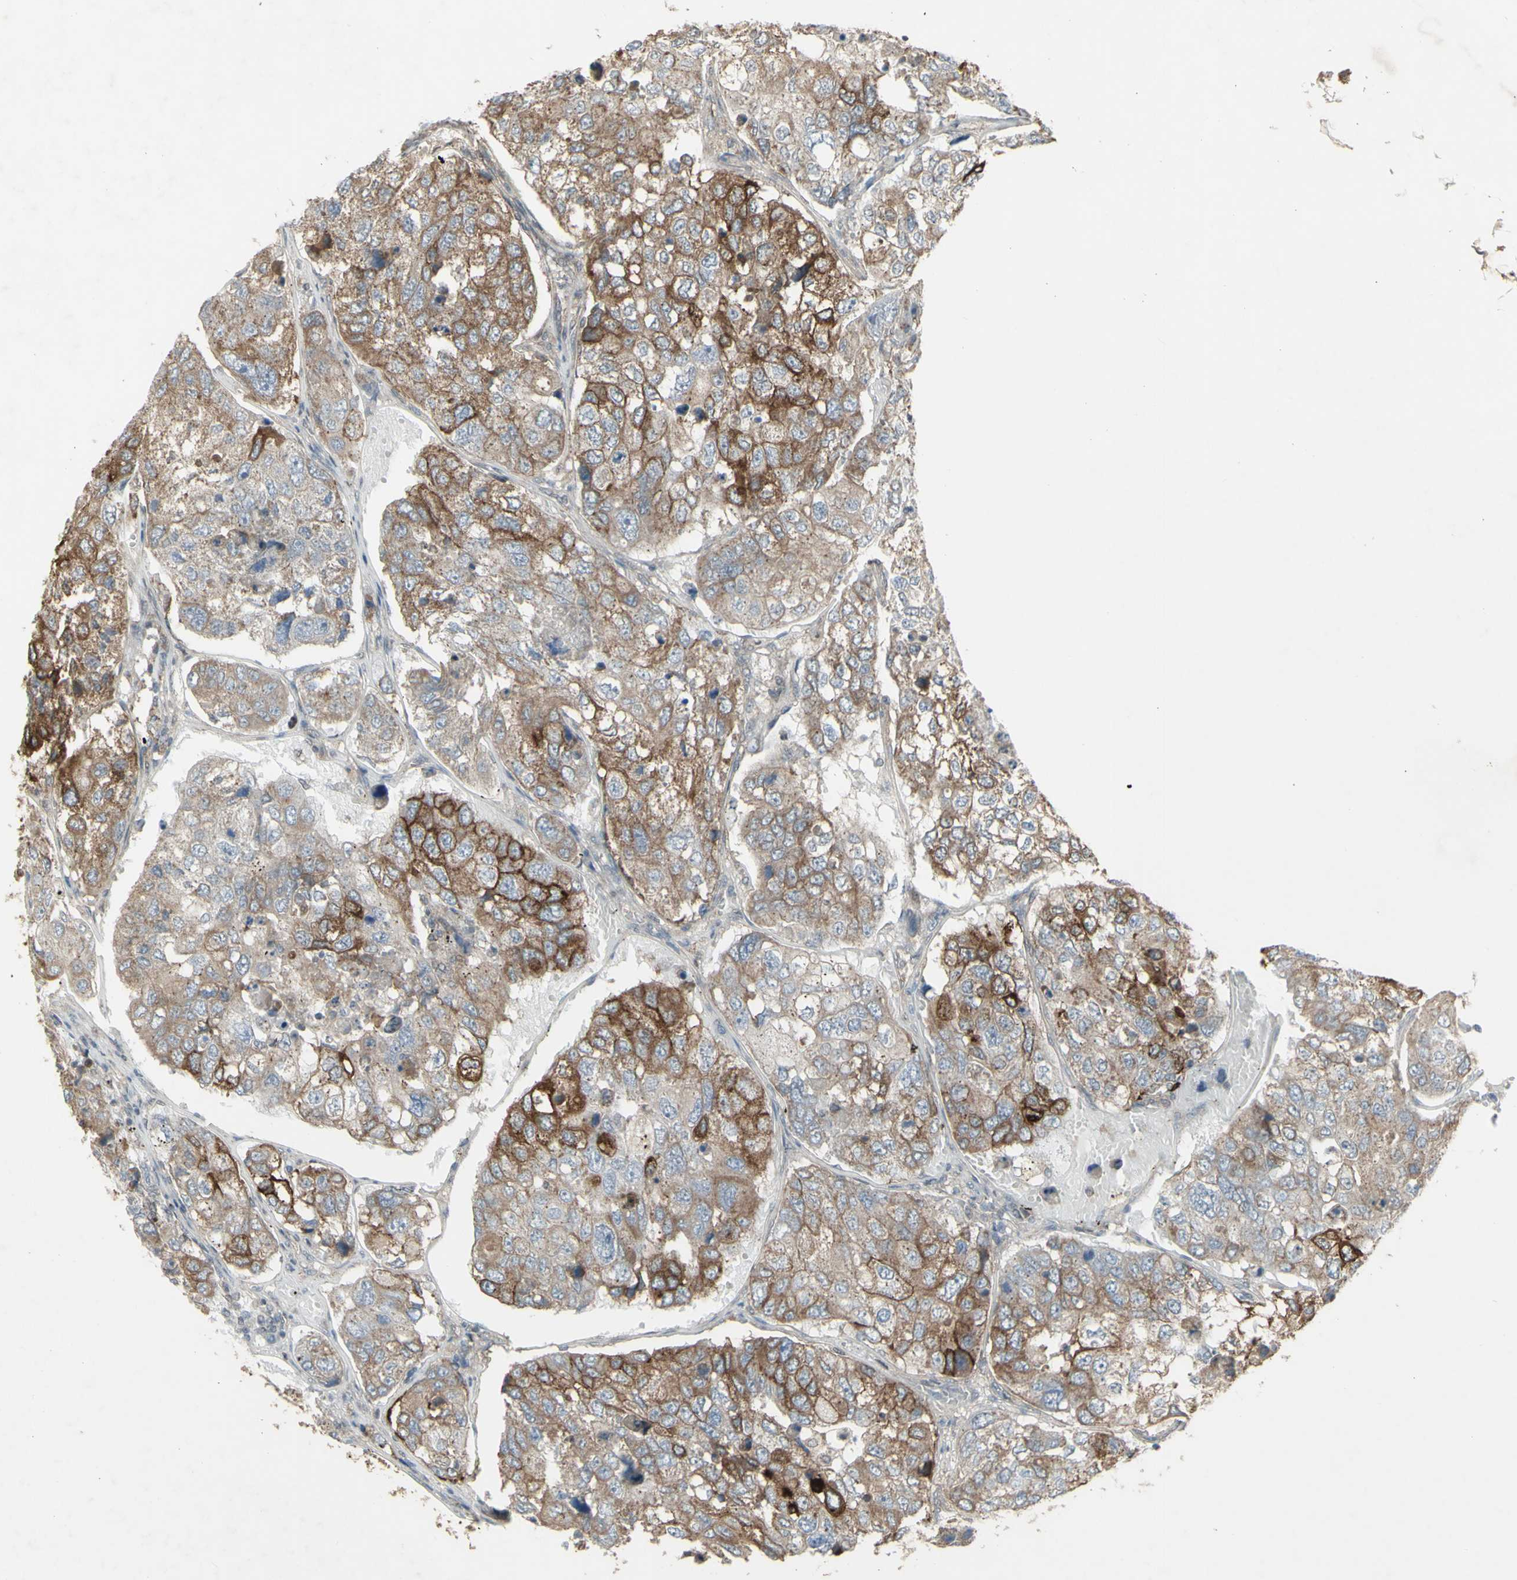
{"staining": {"intensity": "moderate", "quantity": ">75%", "location": "cytoplasmic/membranous"}, "tissue": "urothelial cancer", "cell_type": "Tumor cells", "image_type": "cancer", "snomed": [{"axis": "morphology", "description": "Urothelial carcinoma, High grade"}, {"axis": "topography", "description": "Lymph node"}, {"axis": "topography", "description": "Urinary bladder"}], "caption": "Immunohistochemistry (DAB (3,3'-diaminobenzidine)) staining of urothelial cancer shows moderate cytoplasmic/membranous protein staining in approximately >75% of tumor cells.", "gene": "FXYD3", "patient": {"sex": "male", "age": 51}}